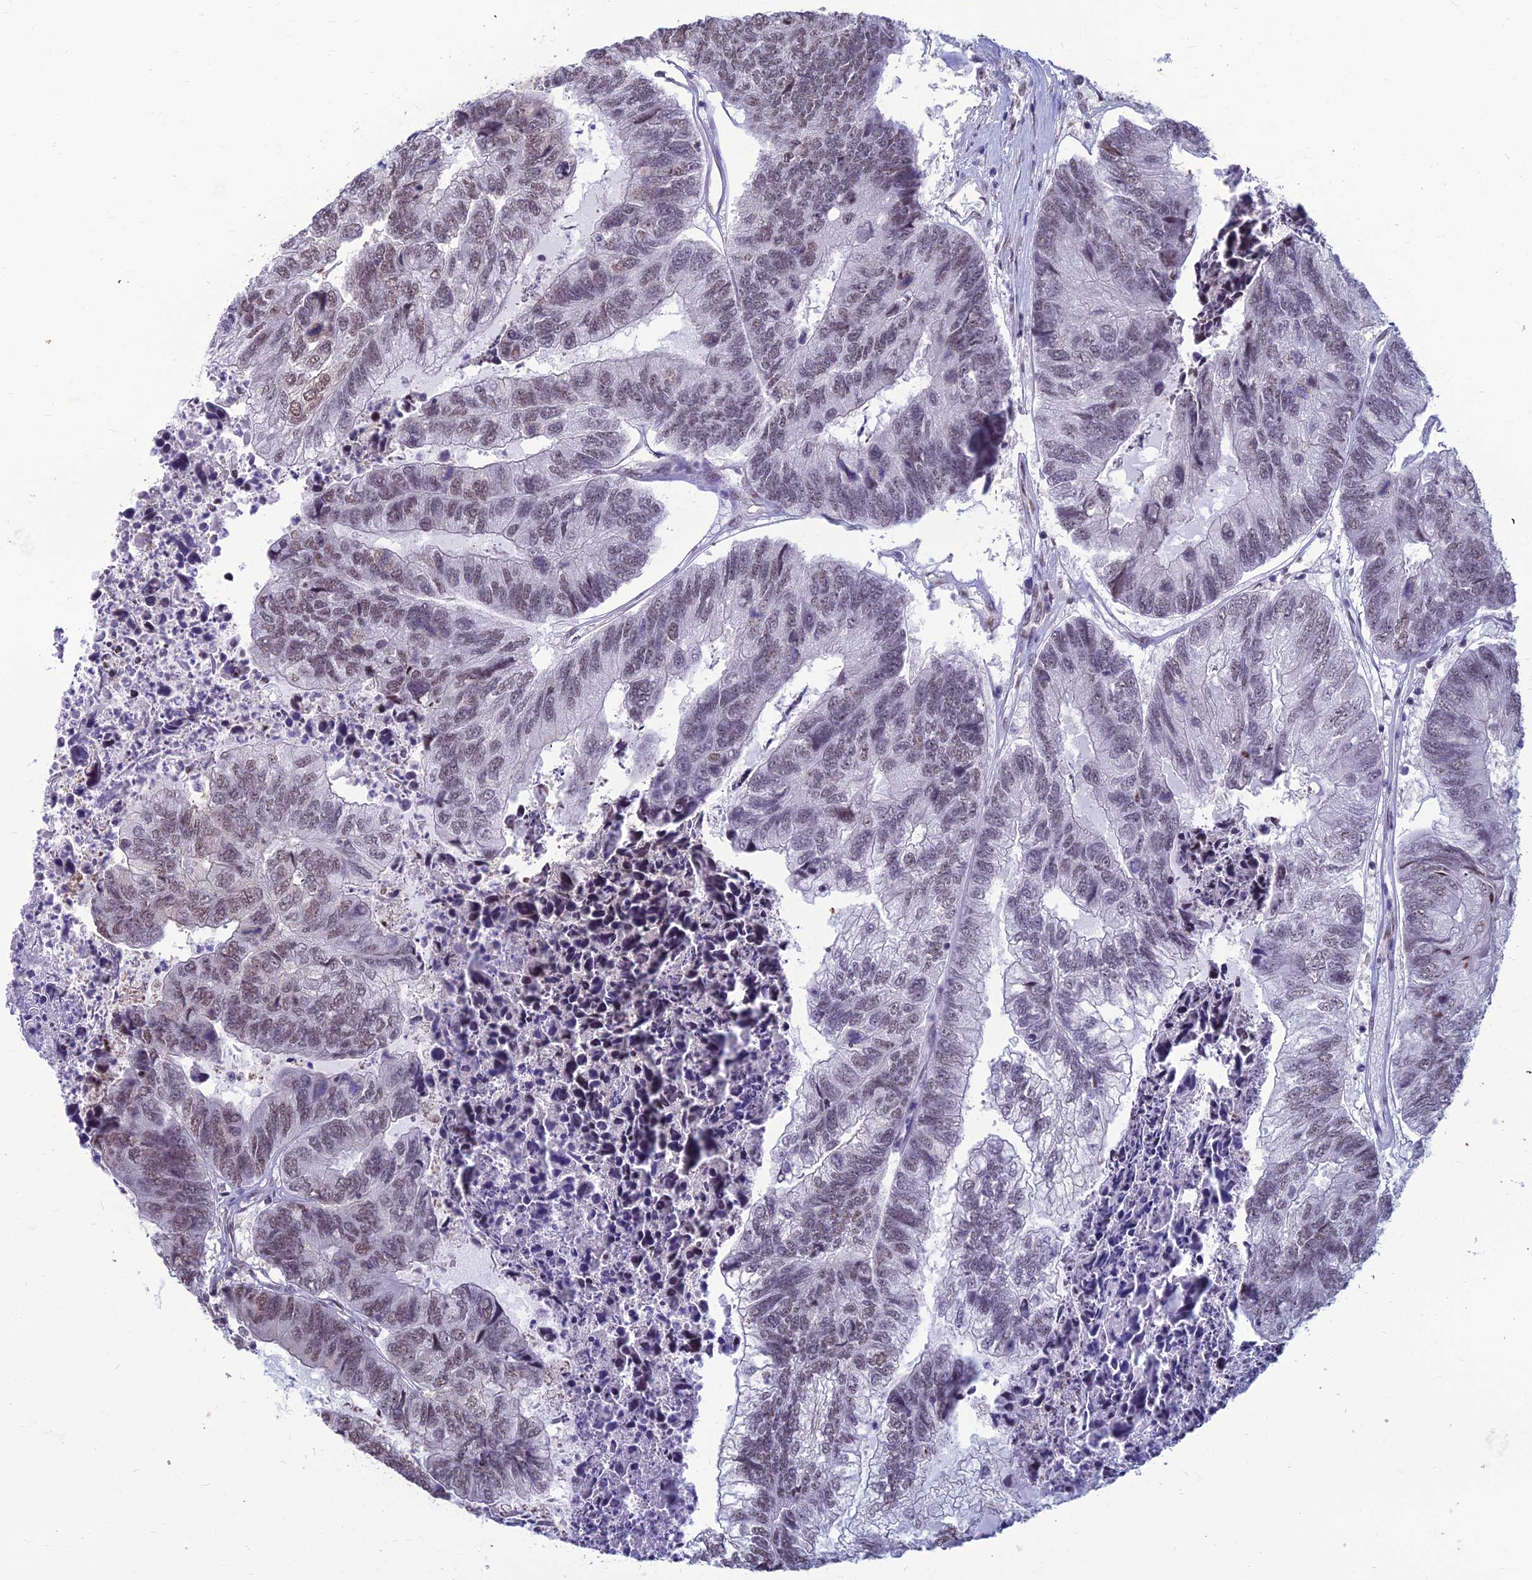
{"staining": {"intensity": "weak", "quantity": "25%-75%", "location": "nuclear"}, "tissue": "colorectal cancer", "cell_type": "Tumor cells", "image_type": "cancer", "snomed": [{"axis": "morphology", "description": "Adenocarcinoma, NOS"}, {"axis": "topography", "description": "Colon"}], "caption": "Tumor cells exhibit low levels of weak nuclear staining in approximately 25%-75% of cells in colorectal adenocarcinoma. (brown staining indicates protein expression, while blue staining denotes nuclei).", "gene": "SRSF7", "patient": {"sex": "female", "age": 67}}